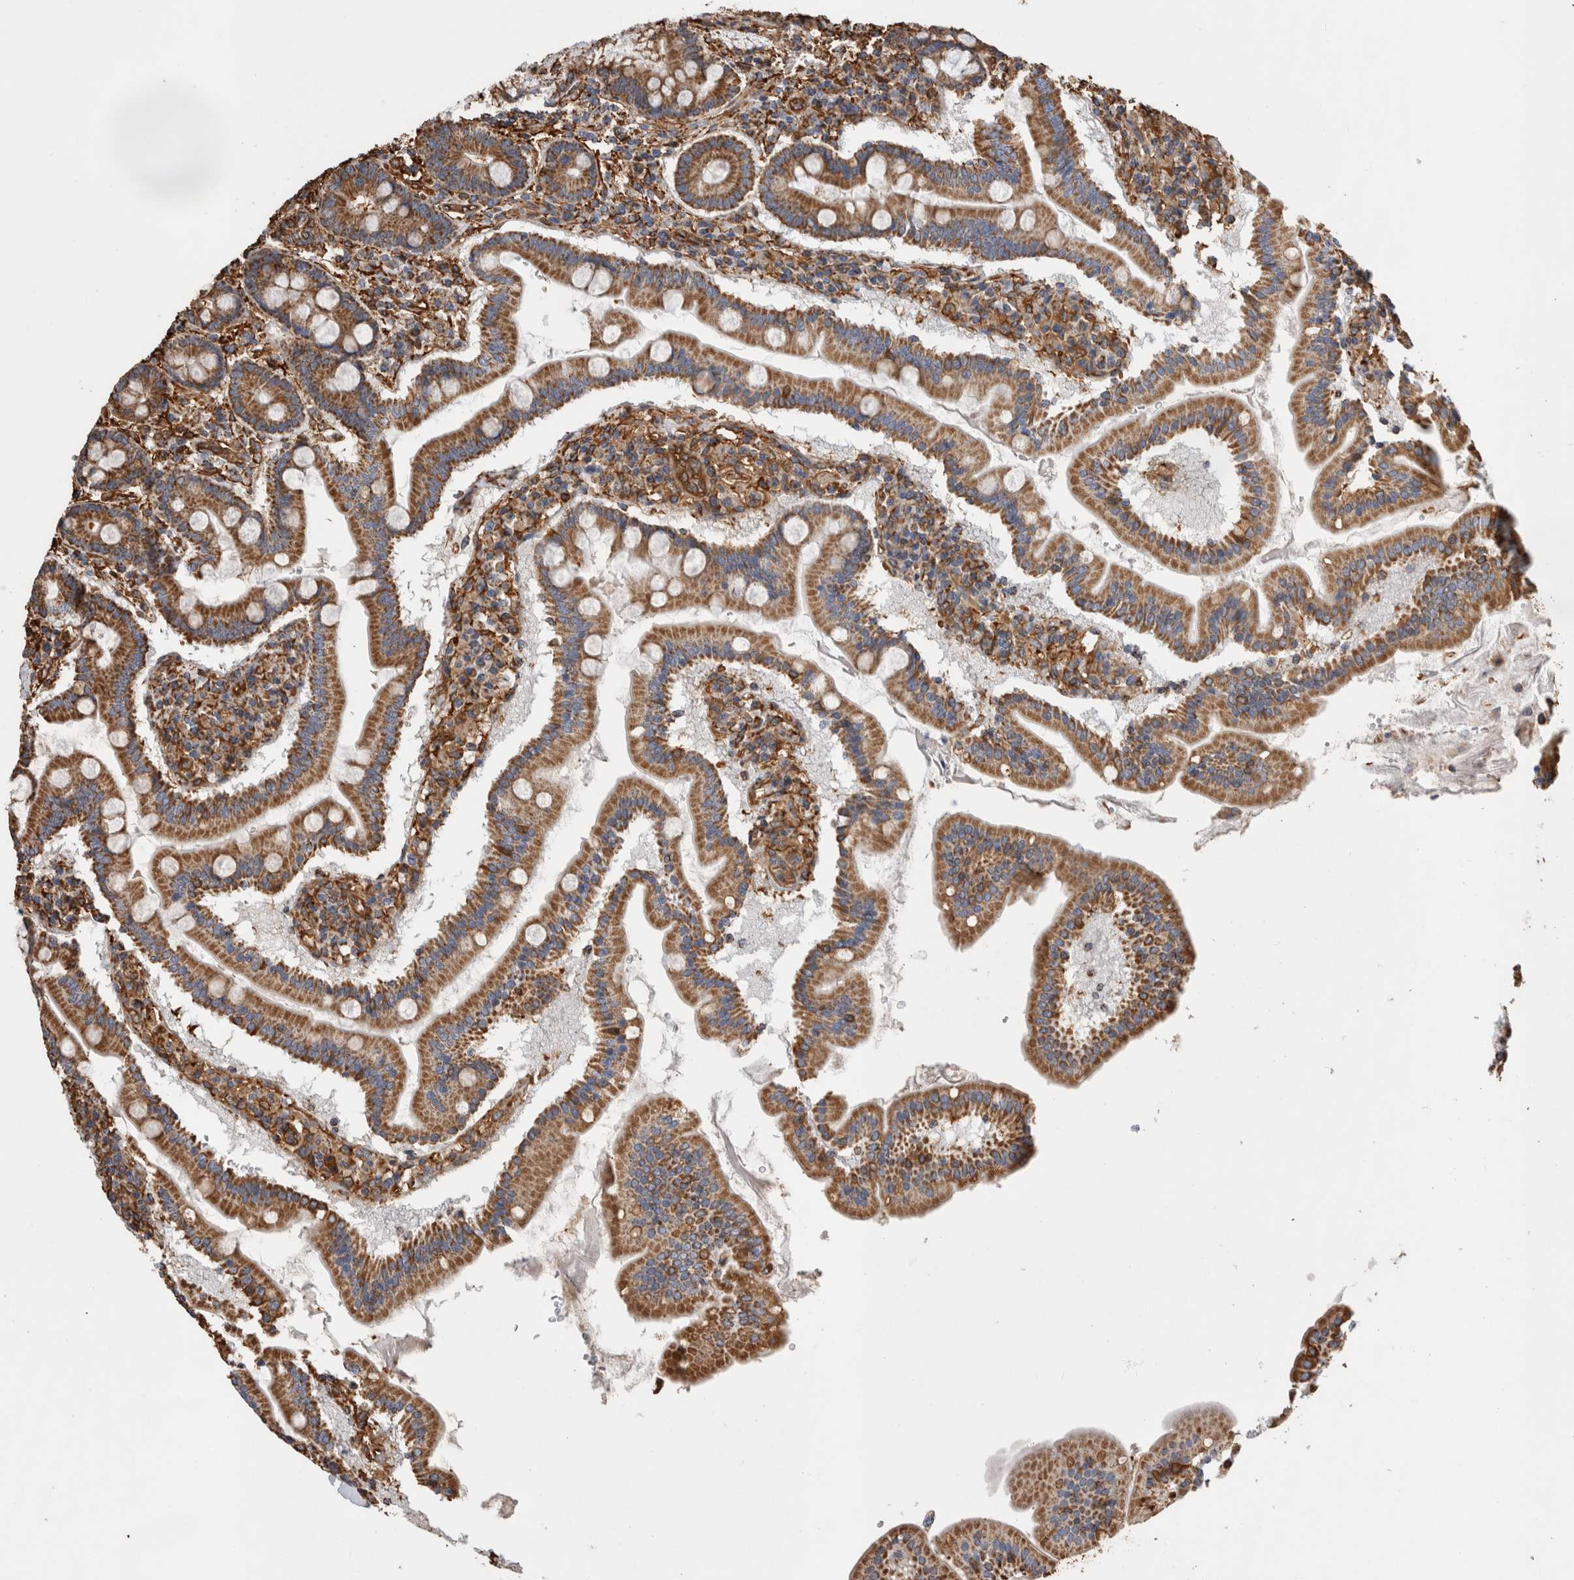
{"staining": {"intensity": "strong", "quantity": ">75%", "location": "cytoplasmic/membranous"}, "tissue": "duodenum", "cell_type": "Glandular cells", "image_type": "normal", "snomed": [{"axis": "morphology", "description": "Normal tissue, NOS"}, {"axis": "topography", "description": "Duodenum"}], "caption": "Immunohistochemical staining of normal human duodenum displays >75% levels of strong cytoplasmic/membranous protein expression in about >75% of glandular cells. (IHC, brightfield microscopy, high magnification).", "gene": "ZNF397", "patient": {"sex": "male", "age": 50}}